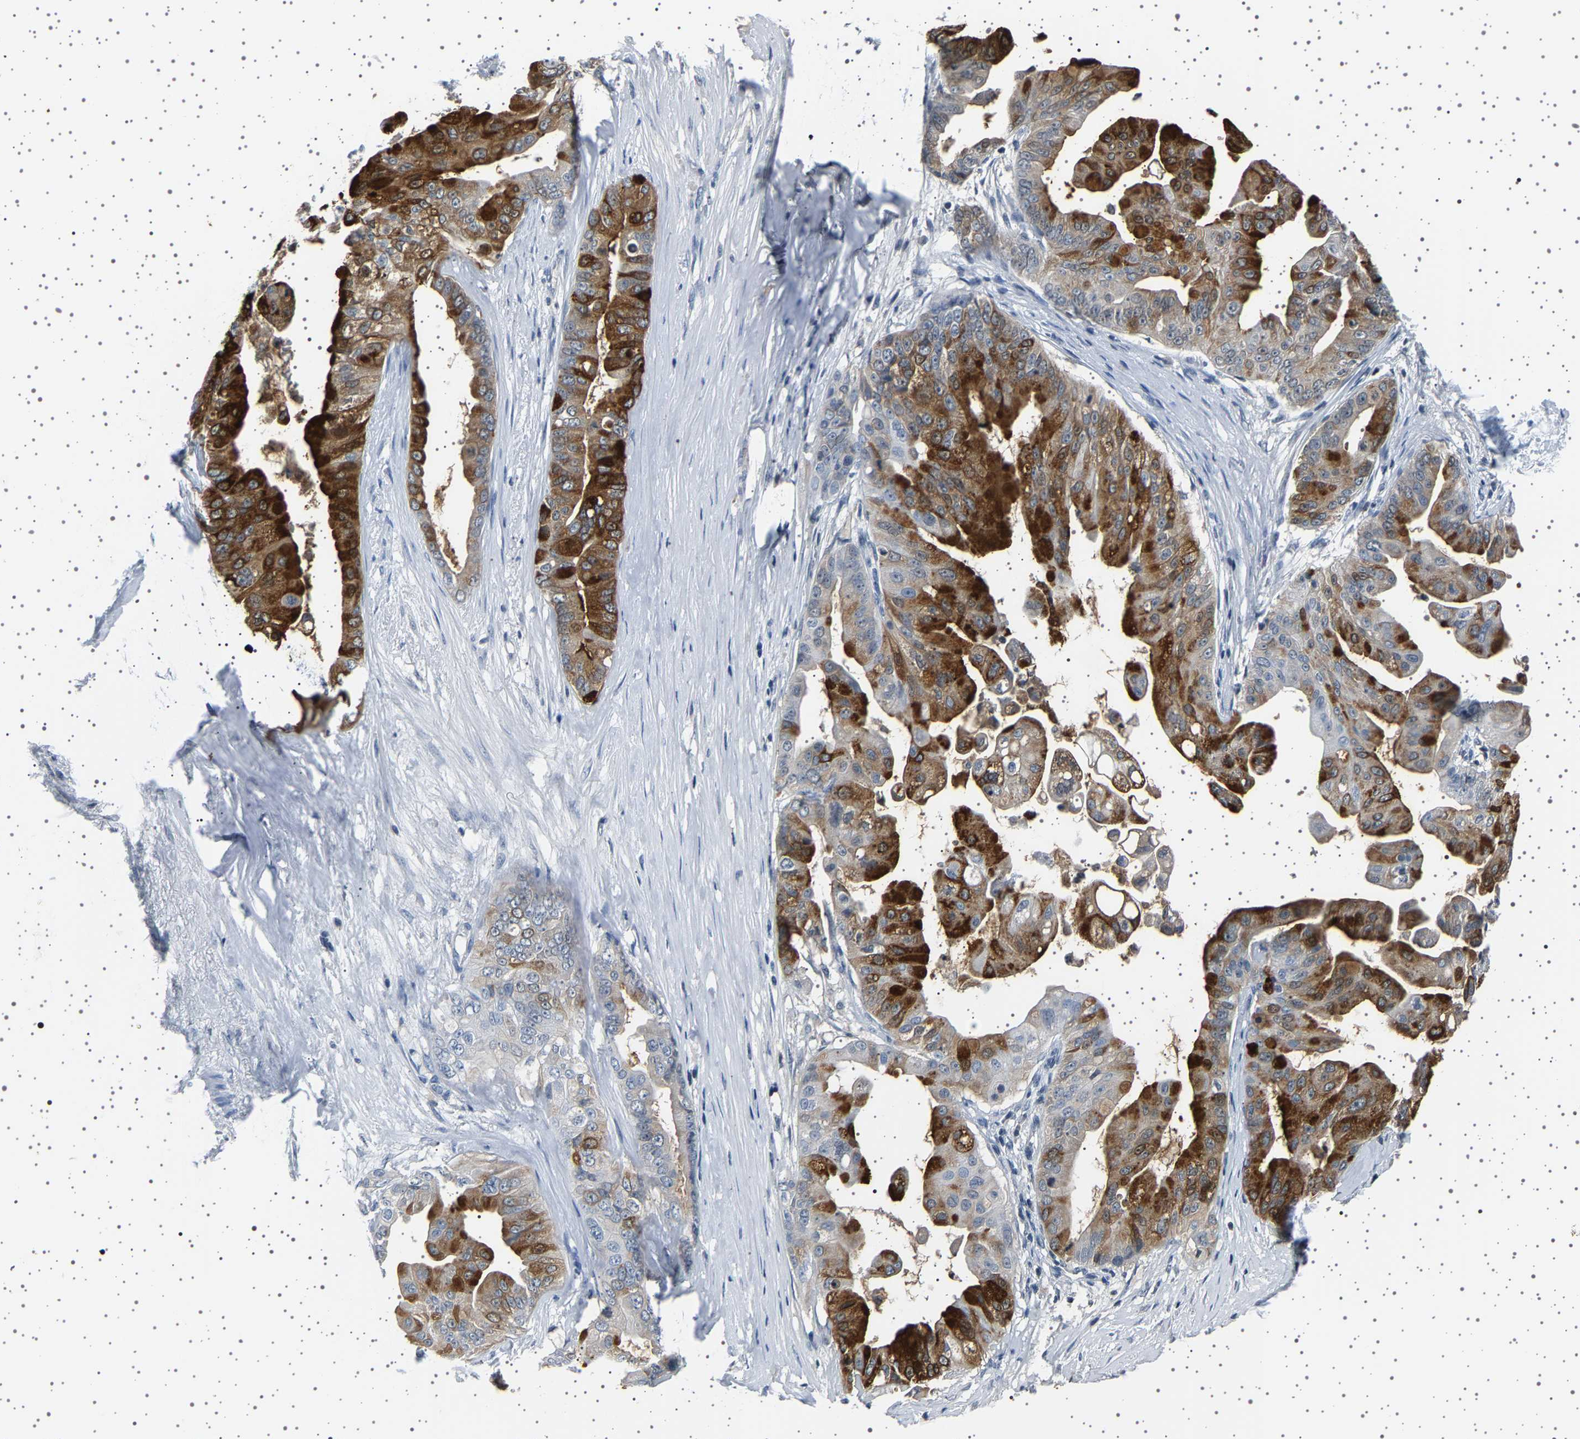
{"staining": {"intensity": "strong", "quantity": ">75%", "location": "cytoplasmic/membranous"}, "tissue": "pancreatic cancer", "cell_type": "Tumor cells", "image_type": "cancer", "snomed": [{"axis": "morphology", "description": "Adenocarcinoma, NOS"}, {"axis": "topography", "description": "Pancreas"}], "caption": "Strong cytoplasmic/membranous protein positivity is appreciated in approximately >75% of tumor cells in pancreatic adenocarcinoma.", "gene": "TFF3", "patient": {"sex": "female", "age": 75}}